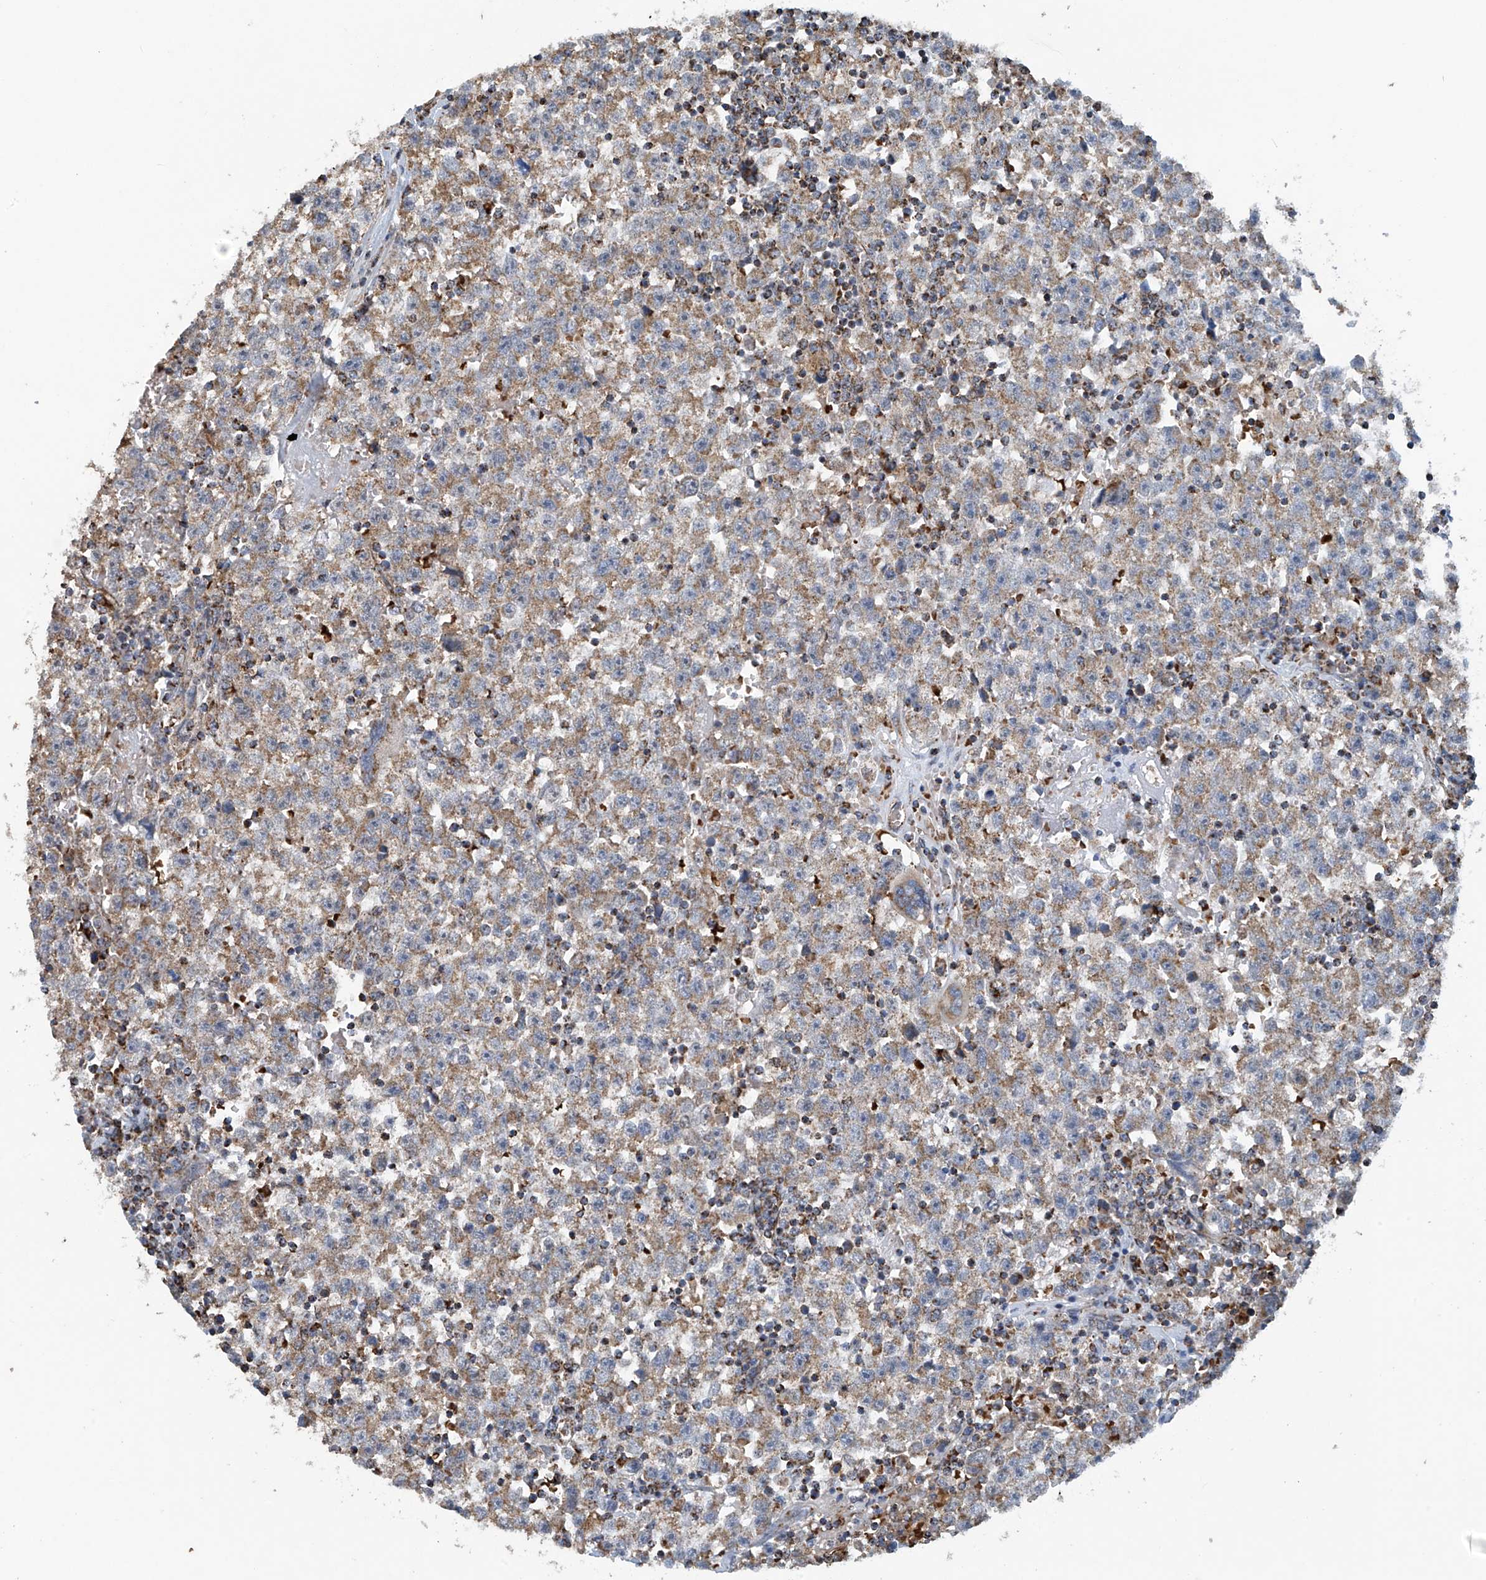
{"staining": {"intensity": "moderate", "quantity": ">75%", "location": "cytoplasmic/membranous"}, "tissue": "testis cancer", "cell_type": "Tumor cells", "image_type": "cancer", "snomed": [{"axis": "morphology", "description": "Seminoma, NOS"}, {"axis": "topography", "description": "Testis"}], "caption": "High-magnification brightfield microscopy of testis cancer (seminoma) stained with DAB (brown) and counterstained with hematoxylin (blue). tumor cells exhibit moderate cytoplasmic/membranous expression is seen in approximately>75% of cells.", "gene": "COMMD1", "patient": {"sex": "male", "age": 22}}